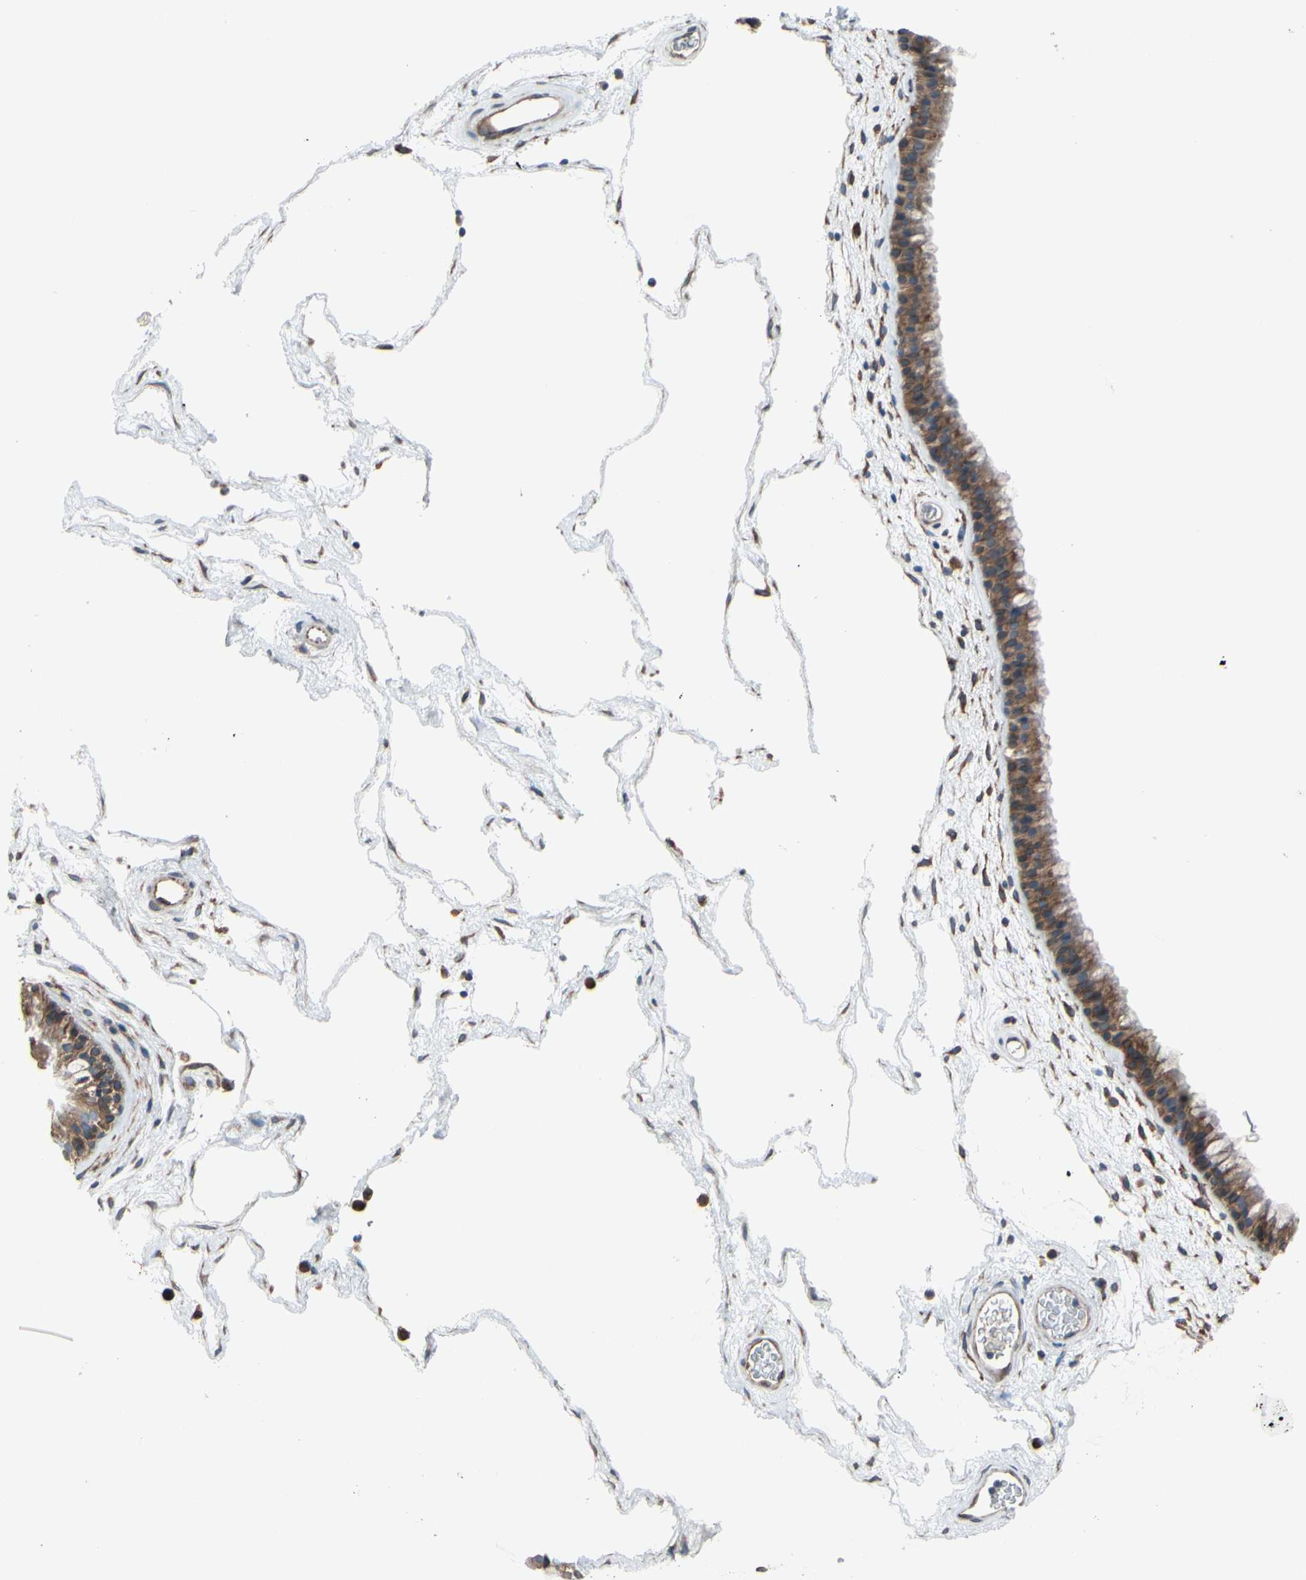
{"staining": {"intensity": "strong", "quantity": ">75%", "location": "cytoplasmic/membranous"}, "tissue": "nasopharynx", "cell_type": "Respiratory epithelial cells", "image_type": "normal", "snomed": [{"axis": "morphology", "description": "Normal tissue, NOS"}, {"axis": "morphology", "description": "Inflammation, NOS"}, {"axis": "topography", "description": "Nasopharynx"}], "caption": "Human nasopharynx stained with a brown dye displays strong cytoplasmic/membranous positive positivity in approximately >75% of respiratory epithelial cells.", "gene": "CLCC1", "patient": {"sex": "male", "age": 48}}